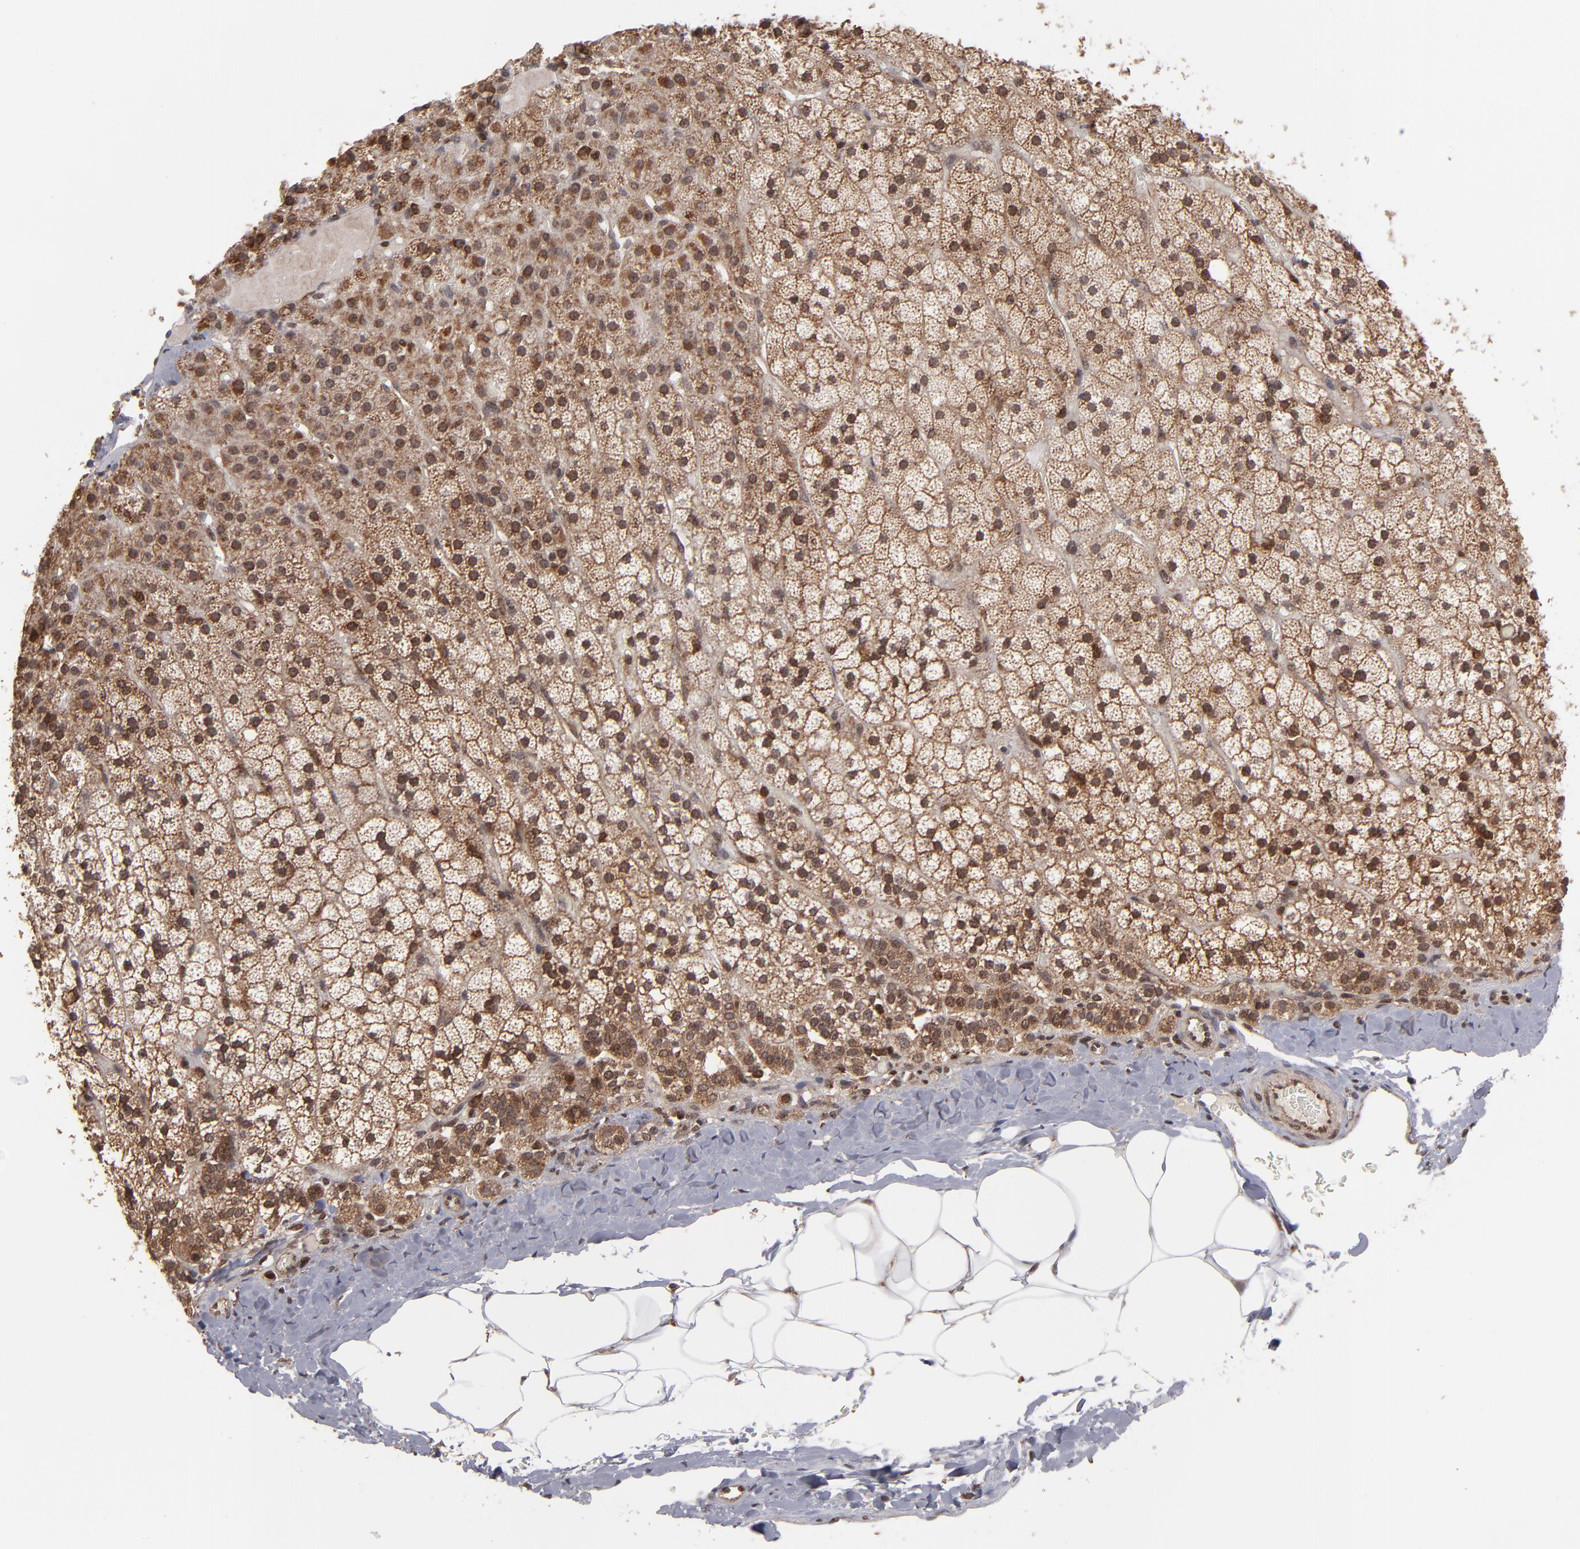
{"staining": {"intensity": "strong", "quantity": ">75%", "location": "cytoplasmic/membranous,nuclear"}, "tissue": "adrenal gland", "cell_type": "Glandular cells", "image_type": "normal", "snomed": [{"axis": "morphology", "description": "Normal tissue, NOS"}, {"axis": "topography", "description": "Adrenal gland"}], "caption": "Adrenal gland stained for a protein (brown) displays strong cytoplasmic/membranous,nuclear positive positivity in approximately >75% of glandular cells.", "gene": "RGS6", "patient": {"sex": "male", "age": 35}}